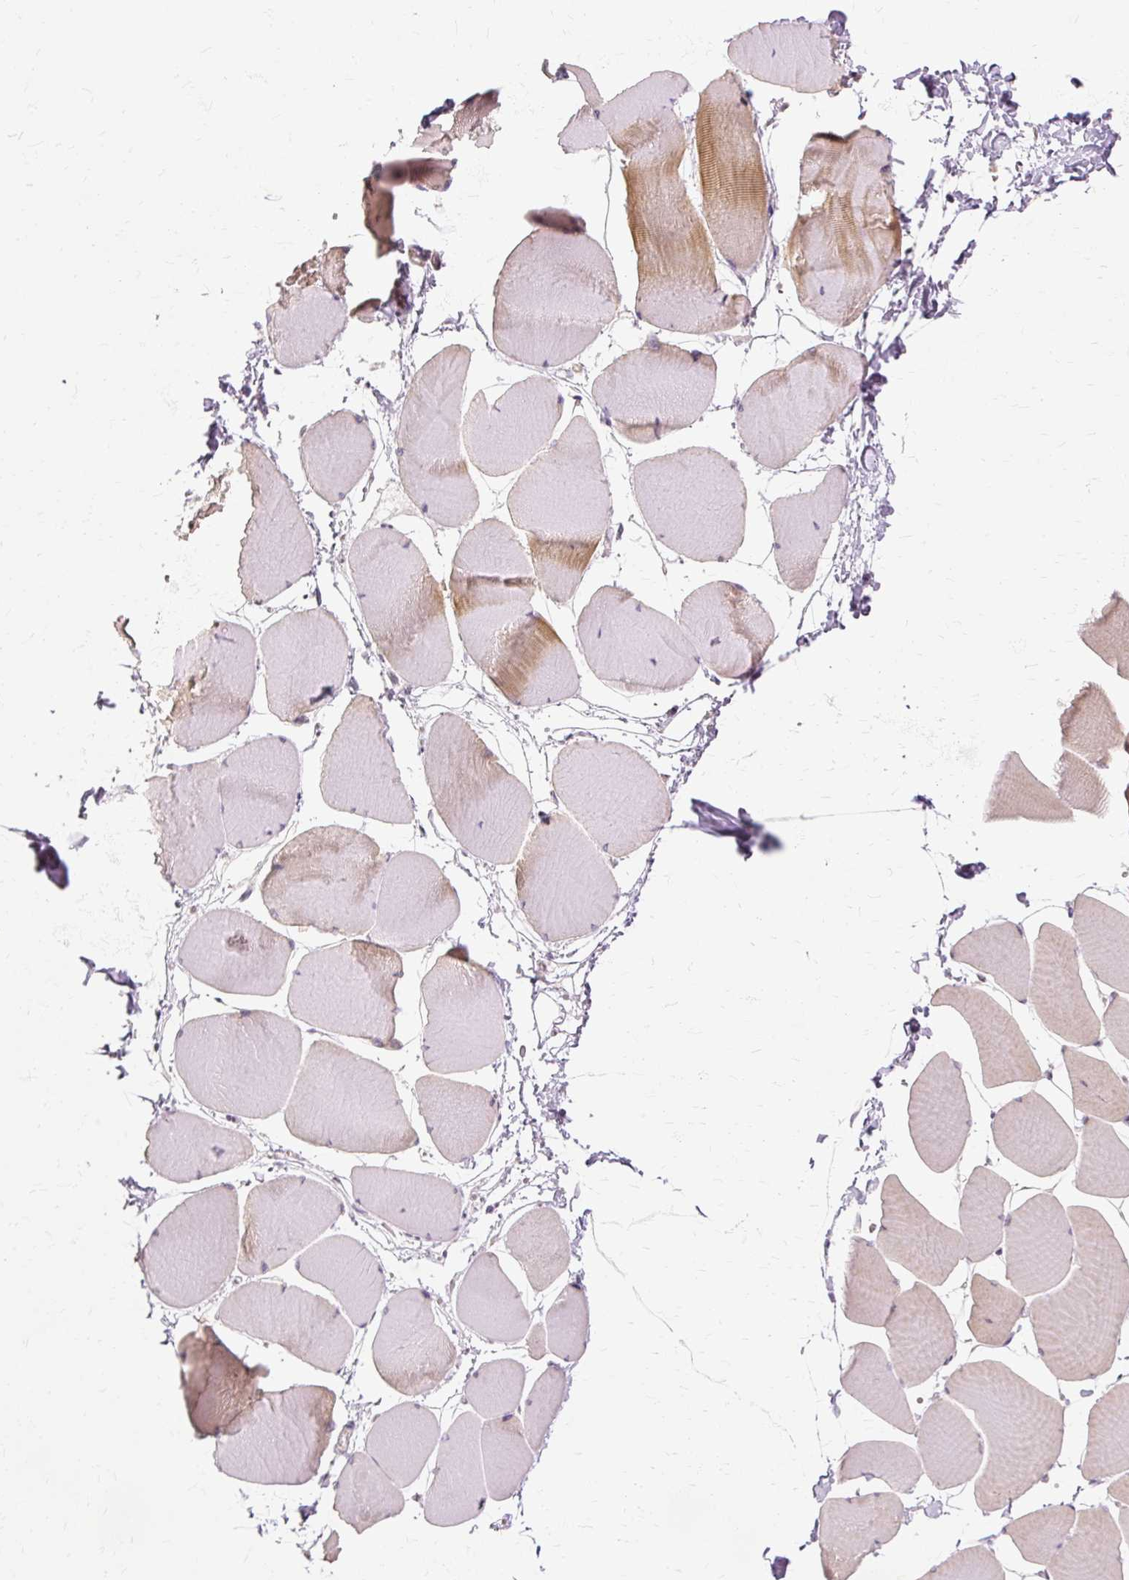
{"staining": {"intensity": "moderate", "quantity": "25%-75%", "location": "cytoplasmic/membranous"}, "tissue": "skeletal muscle", "cell_type": "Myocytes", "image_type": "normal", "snomed": [{"axis": "morphology", "description": "Normal tissue, NOS"}, {"axis": "topography", "description": "Skeletal muscle"}], "caption": "Immunohistochemistry image of unremarkable skeletal muscle stained for a protein (brown), which exhibits medium levels of moderate cytoplasmic/membranous staining in approximately 25%-75% of myocytes.", "gene": "MMACHC", "patient": {"sex": "male", "age": 25}}